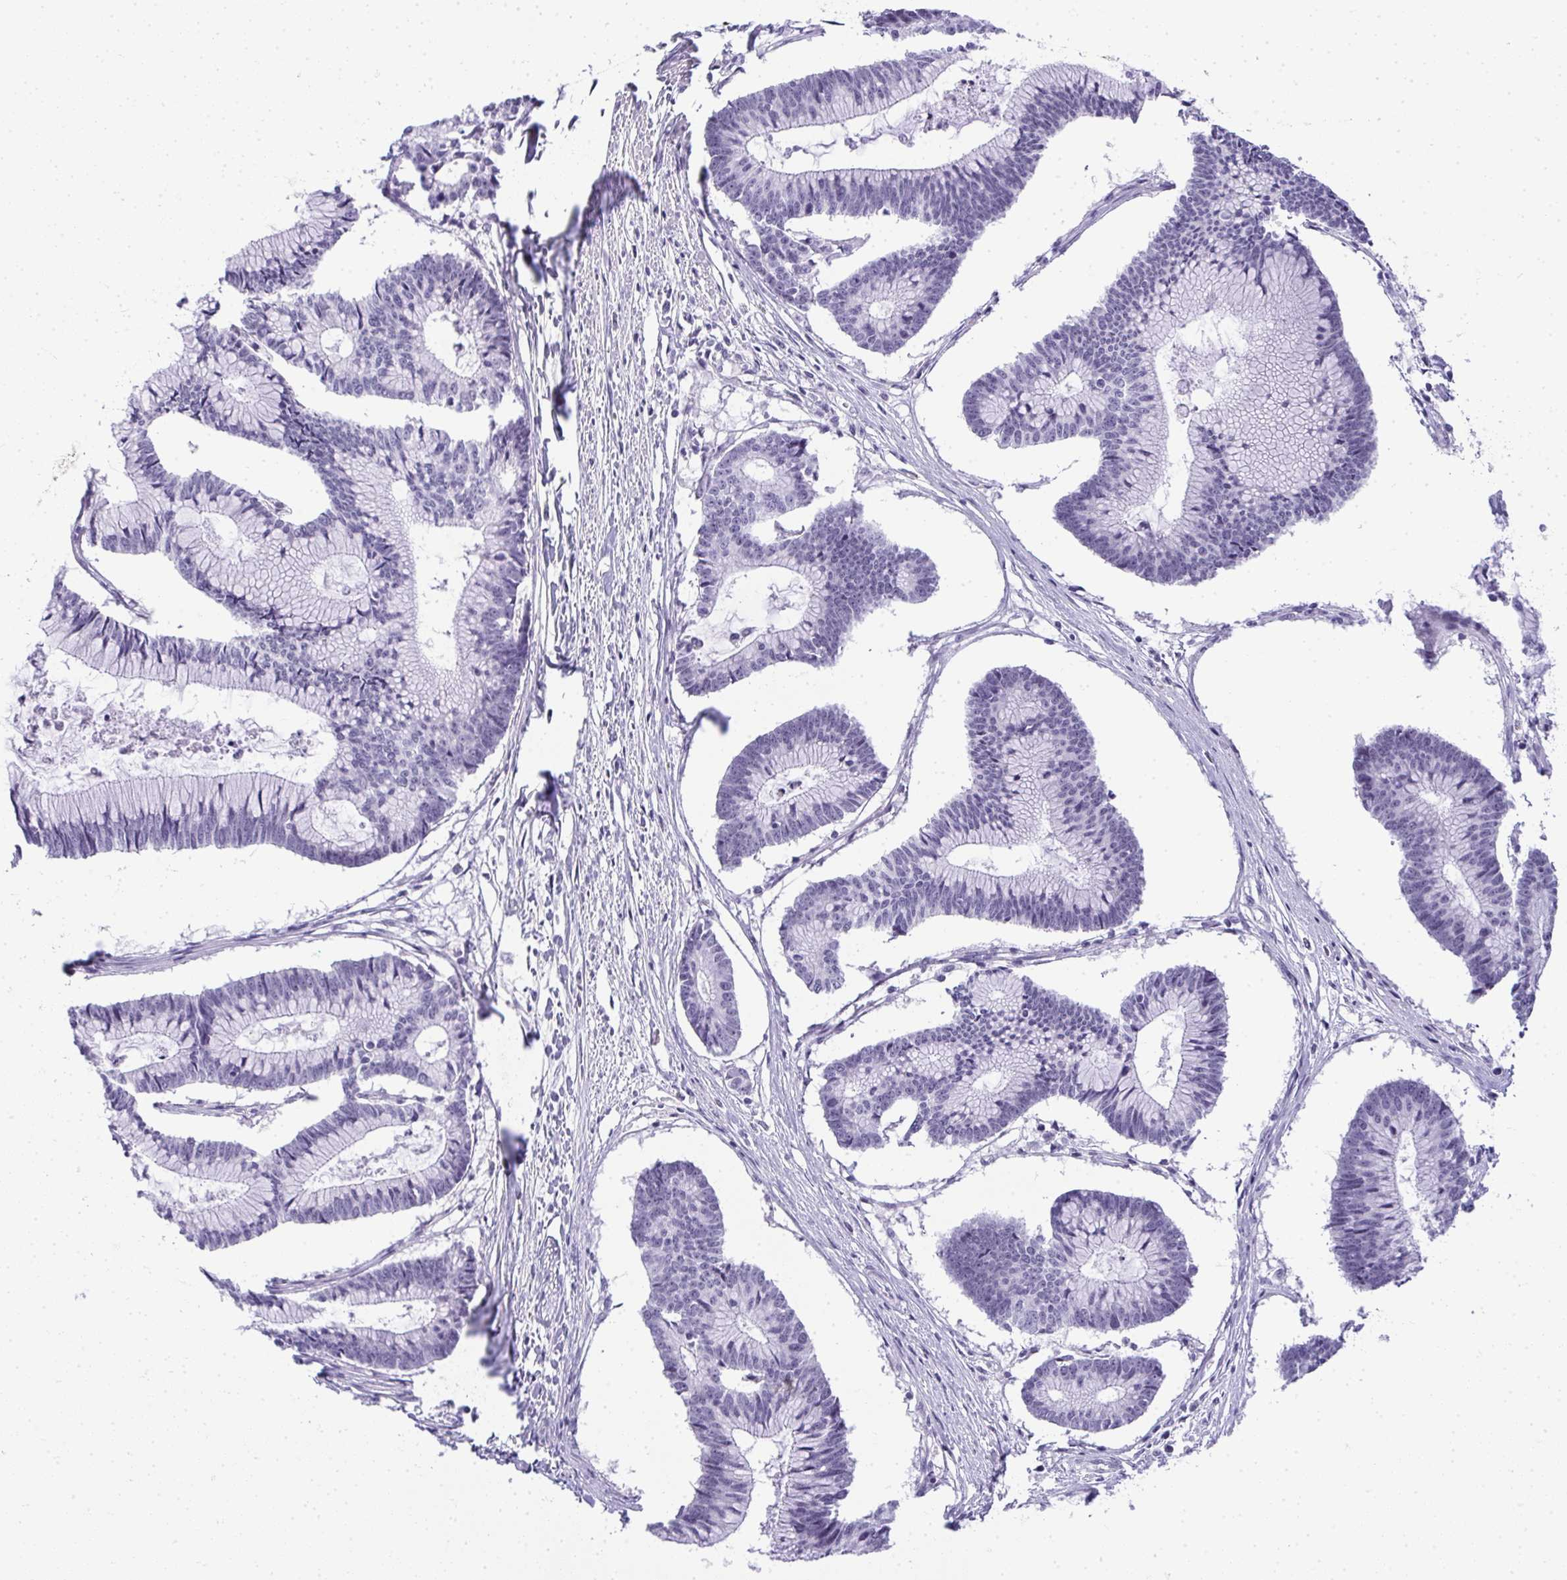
{"staining": {"intensity": "negative", "quantity": "none", "location": "none"}, "tissue": "colorectal cancer", "cell_type": "Tumor cells", "image_type": "cancer", "snomed": [{"axis": "morphology", "description": "Adenocarcinoma, NOS"}, {"axis": "topography", "description": "Colon"}], "caption": "DAB (3,3'-diaminobenzidine) immunohistochemical staining of colorectal cancer (adenocarcinoma) exhibits no significant staining in tumor cells.", "gene": "PLA2G1B", "patient": {"sex": "female", "age": 78}}